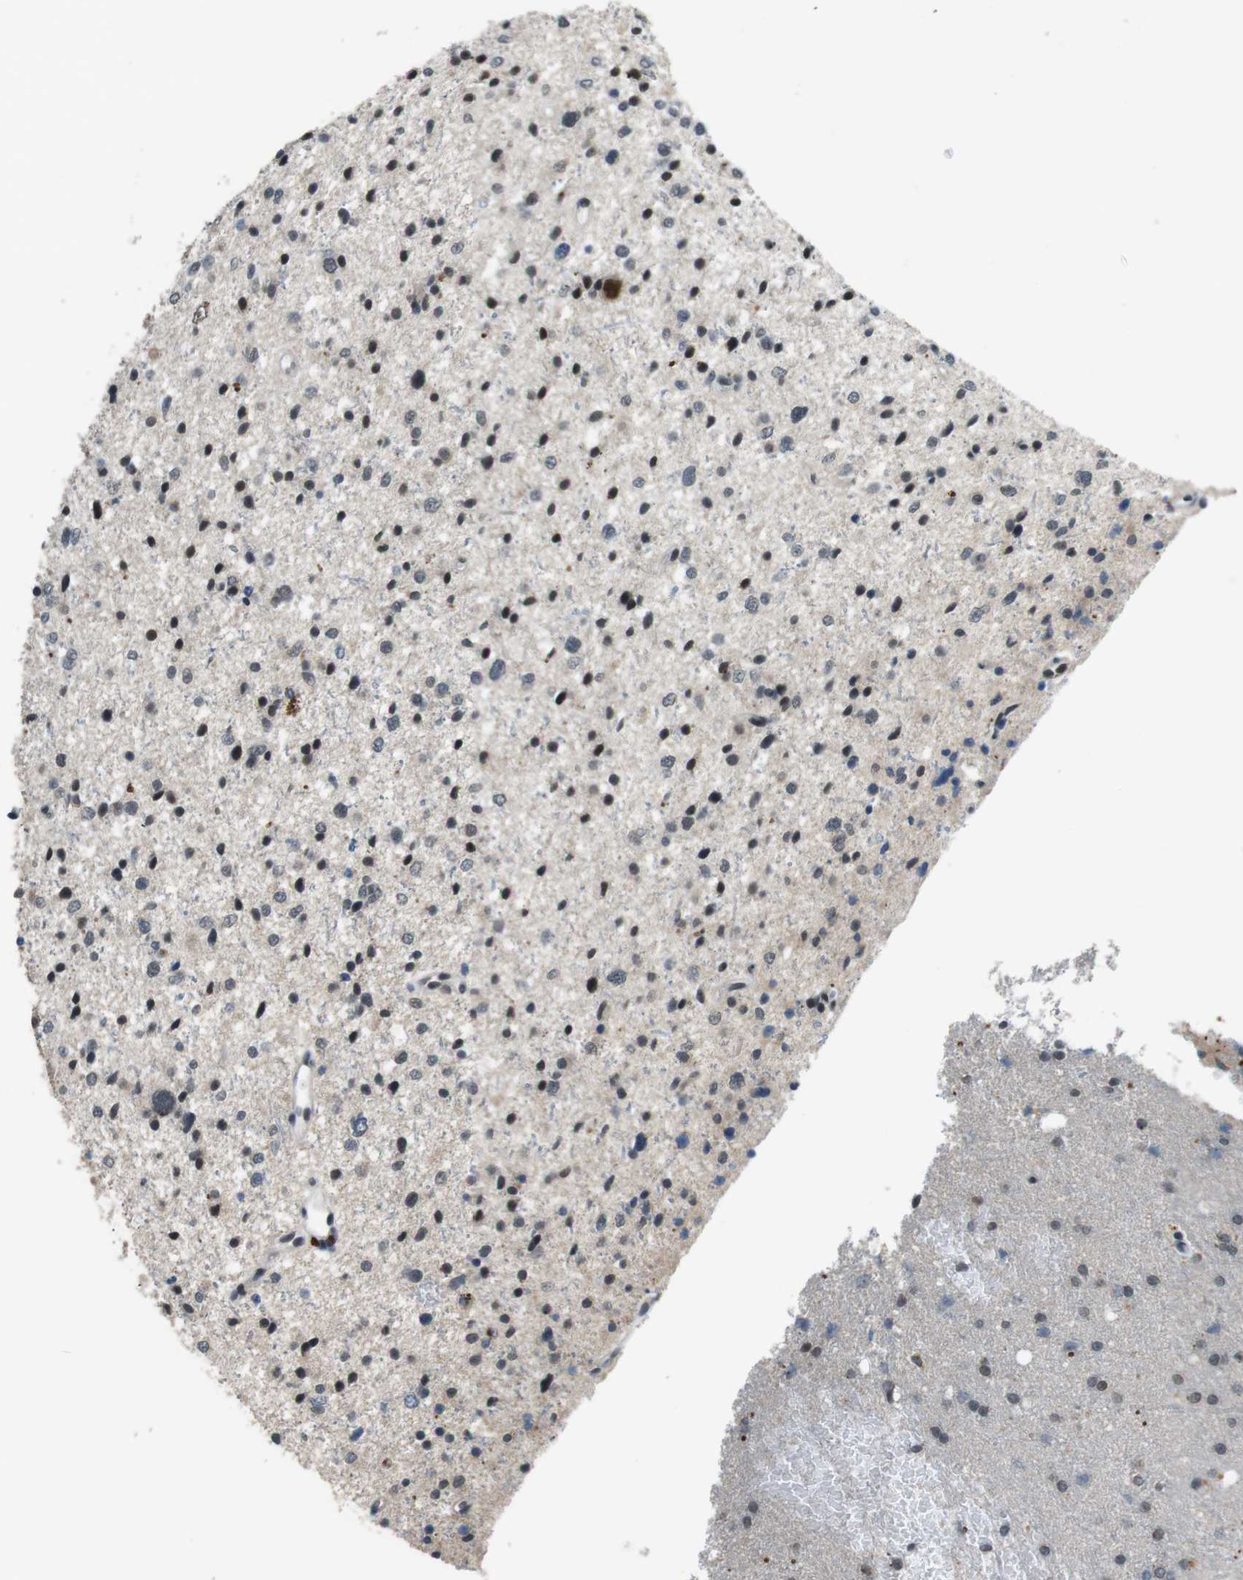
{"staining": {"intensity": "moderate", "quantity": "25%-75%", "location": "nuclear"}, "tissue": "glioma", "cell_type": "Tumor cells", "image_type": "cancer", "snomed": [{"axis": "morphology", "description": "Glioma, malignant, Low grade"}, {"axis": "topography", "description": "Brain"}], "caption": "Malignant glioma (low-grade) tissue reveals moderate nuclear positivity in approximately 25%-75% of tumor cells, visualized by immunohistochemistry.", "gene": "USP7", "patient": {"sex": "female", "age": 37}}